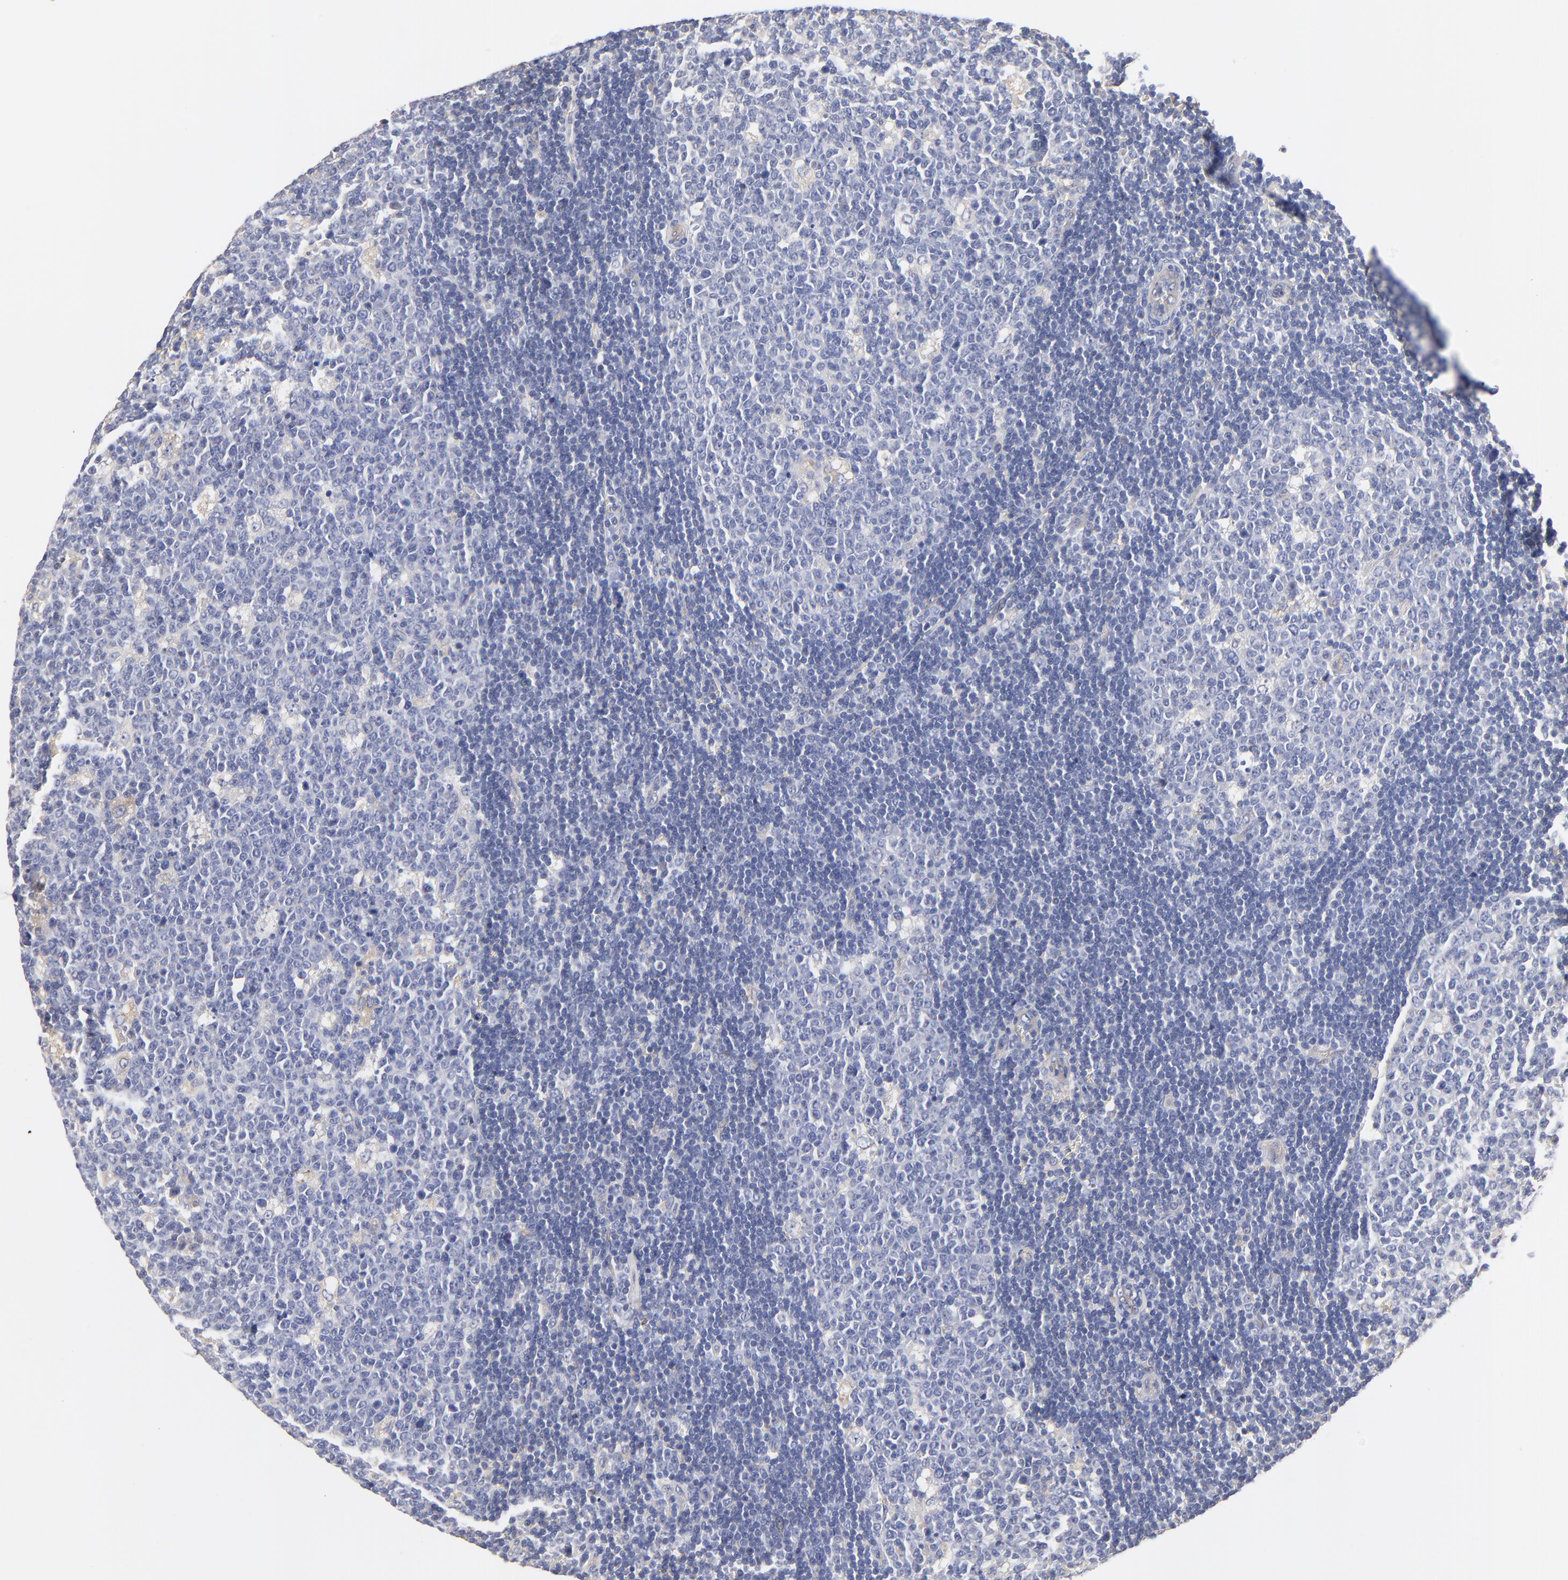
{"staining": {"intensity": "negative", "quantity": "none", "location": "none"}, "tissue": "lymph node", "cell_type": "Germinal center cells", "image_type": "normal", "snomed": [{"axis": "morphology", "description": "Normal tissue, NOS"}, {"axis": "topography", "description": "Lymph node"}, {"axis": "topography", "description": "Salivary gland"}], "caption": "Micrograph shows no protein expression in germinal center cells of unremarkable lymph node. (Stains: DAB immunohistochemistry with hematoxylin counter stain, Microscopy: brightfield microscopy at high magnification).", "gene": "FBXL2", "patient": {"sex": "male", "age": 8}}